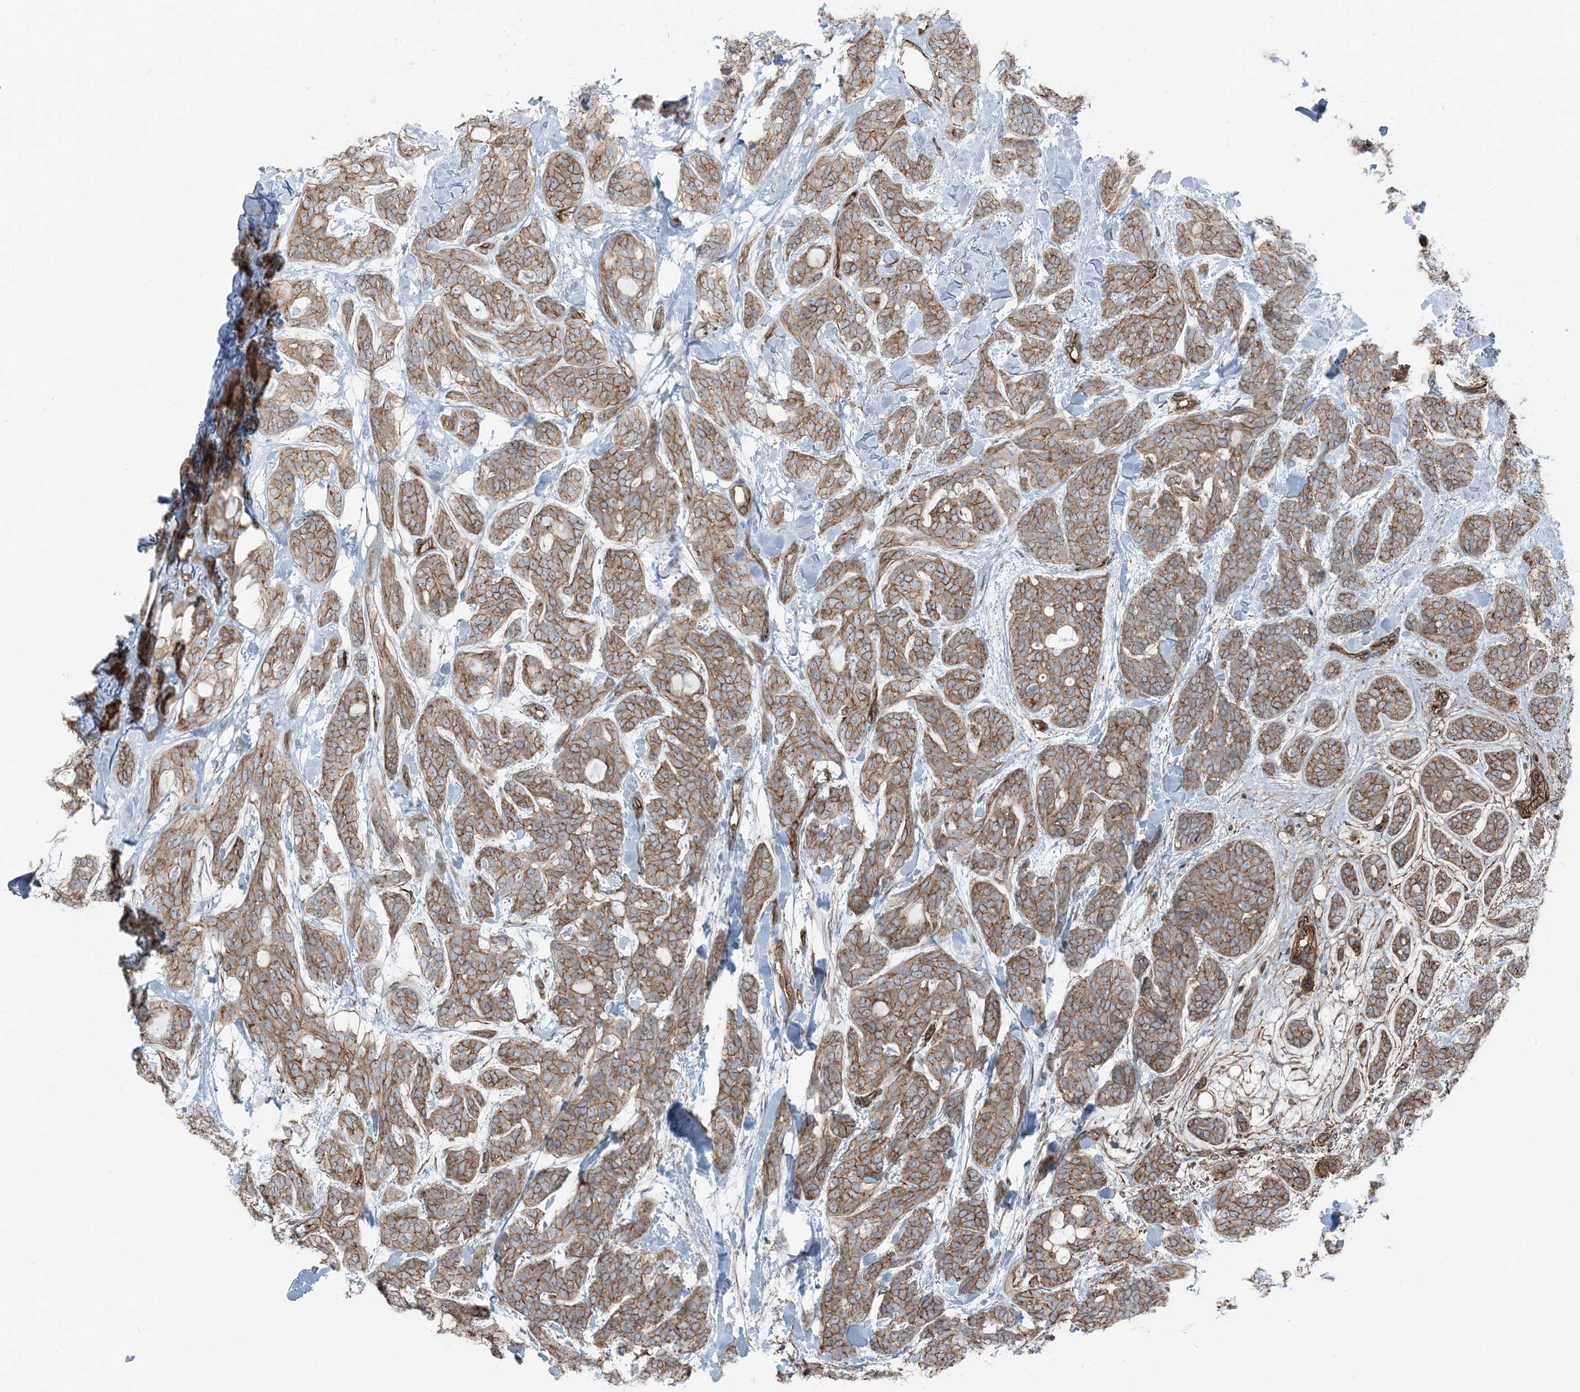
{"staining": {"intensity": "moderate", "quantity": ">75%", "location": "cytoplasmic/membranous"}, "tissue": "head and neck cancer", "cell_type": "Tumor cells", "image_type": "cancer", "snomed": [{"axis": "morphology", "description": "Adenocarcinoma, NOS"}, {"axis": "topography", "description": "Head-Neck"}], "caption": "High-power microscopy captured an immunohistochemistry histopathology image of adenocarcinoma (head and neck), revealing moderate cytoplasmic/membranous staining in about >75% of tumor cells. The staining was performed using DAB to visualize the protein expression in brown, while the nuclei were stained in blue with hematoxylin (Magnification: 20x).", "gene": "ZFP90", "patient": {"sex": "male", "age": 66}}